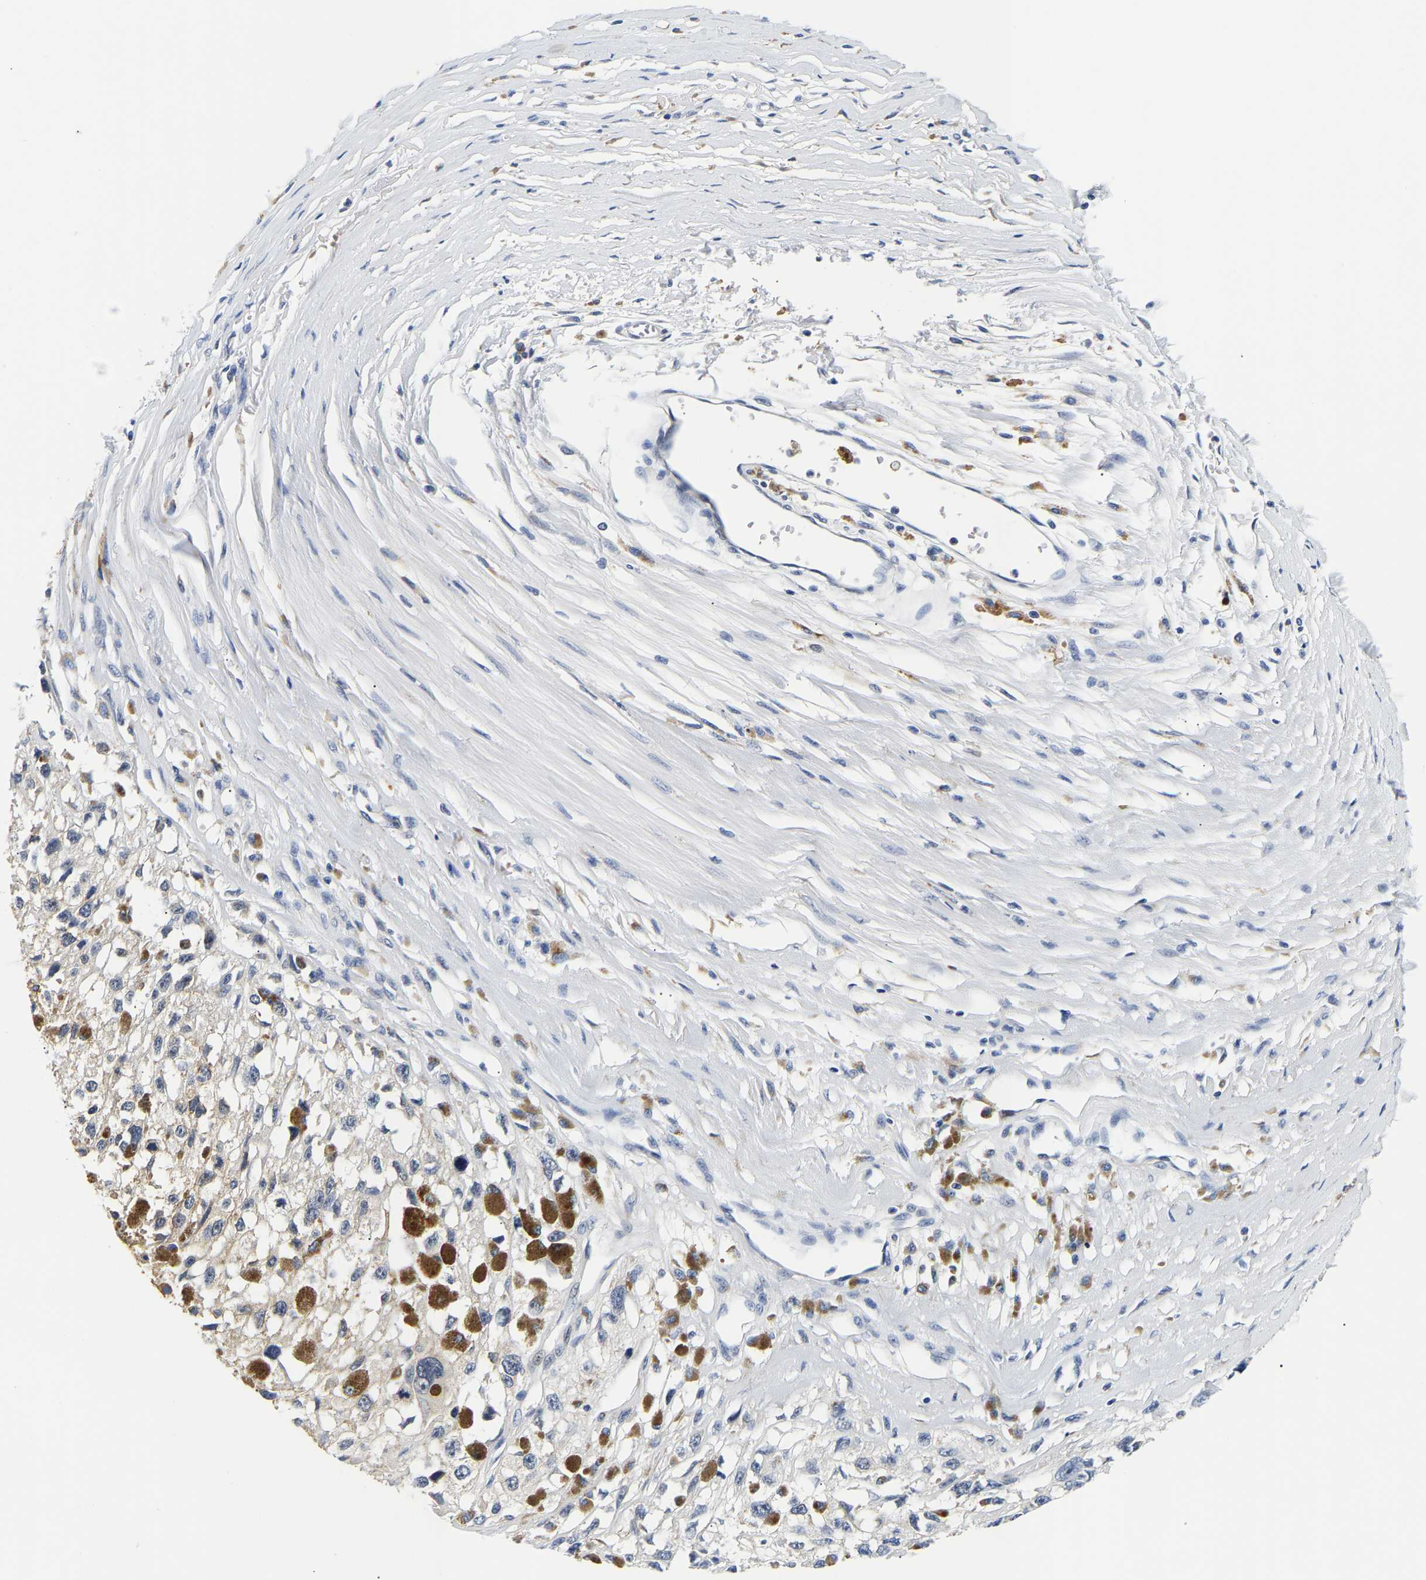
{"staining": {"intensity": "negative", "quantity": "none", "location": "none"}, "tissue": "melanoma", "cell_type": "Tumor cells", "image_type": "cancer", "snomed": [{"axis": "morphology", "description": "Malignant melanoma, Metastatic site"}, {"axis": "topography", "description": "Lymph node"}], "caption": "The histopathology image reveals no significant expression in tumor cells of malignant melanoma (metastatic site).", "gene": "UCHL3", "patient": {"sex": "male", "age": 59}}